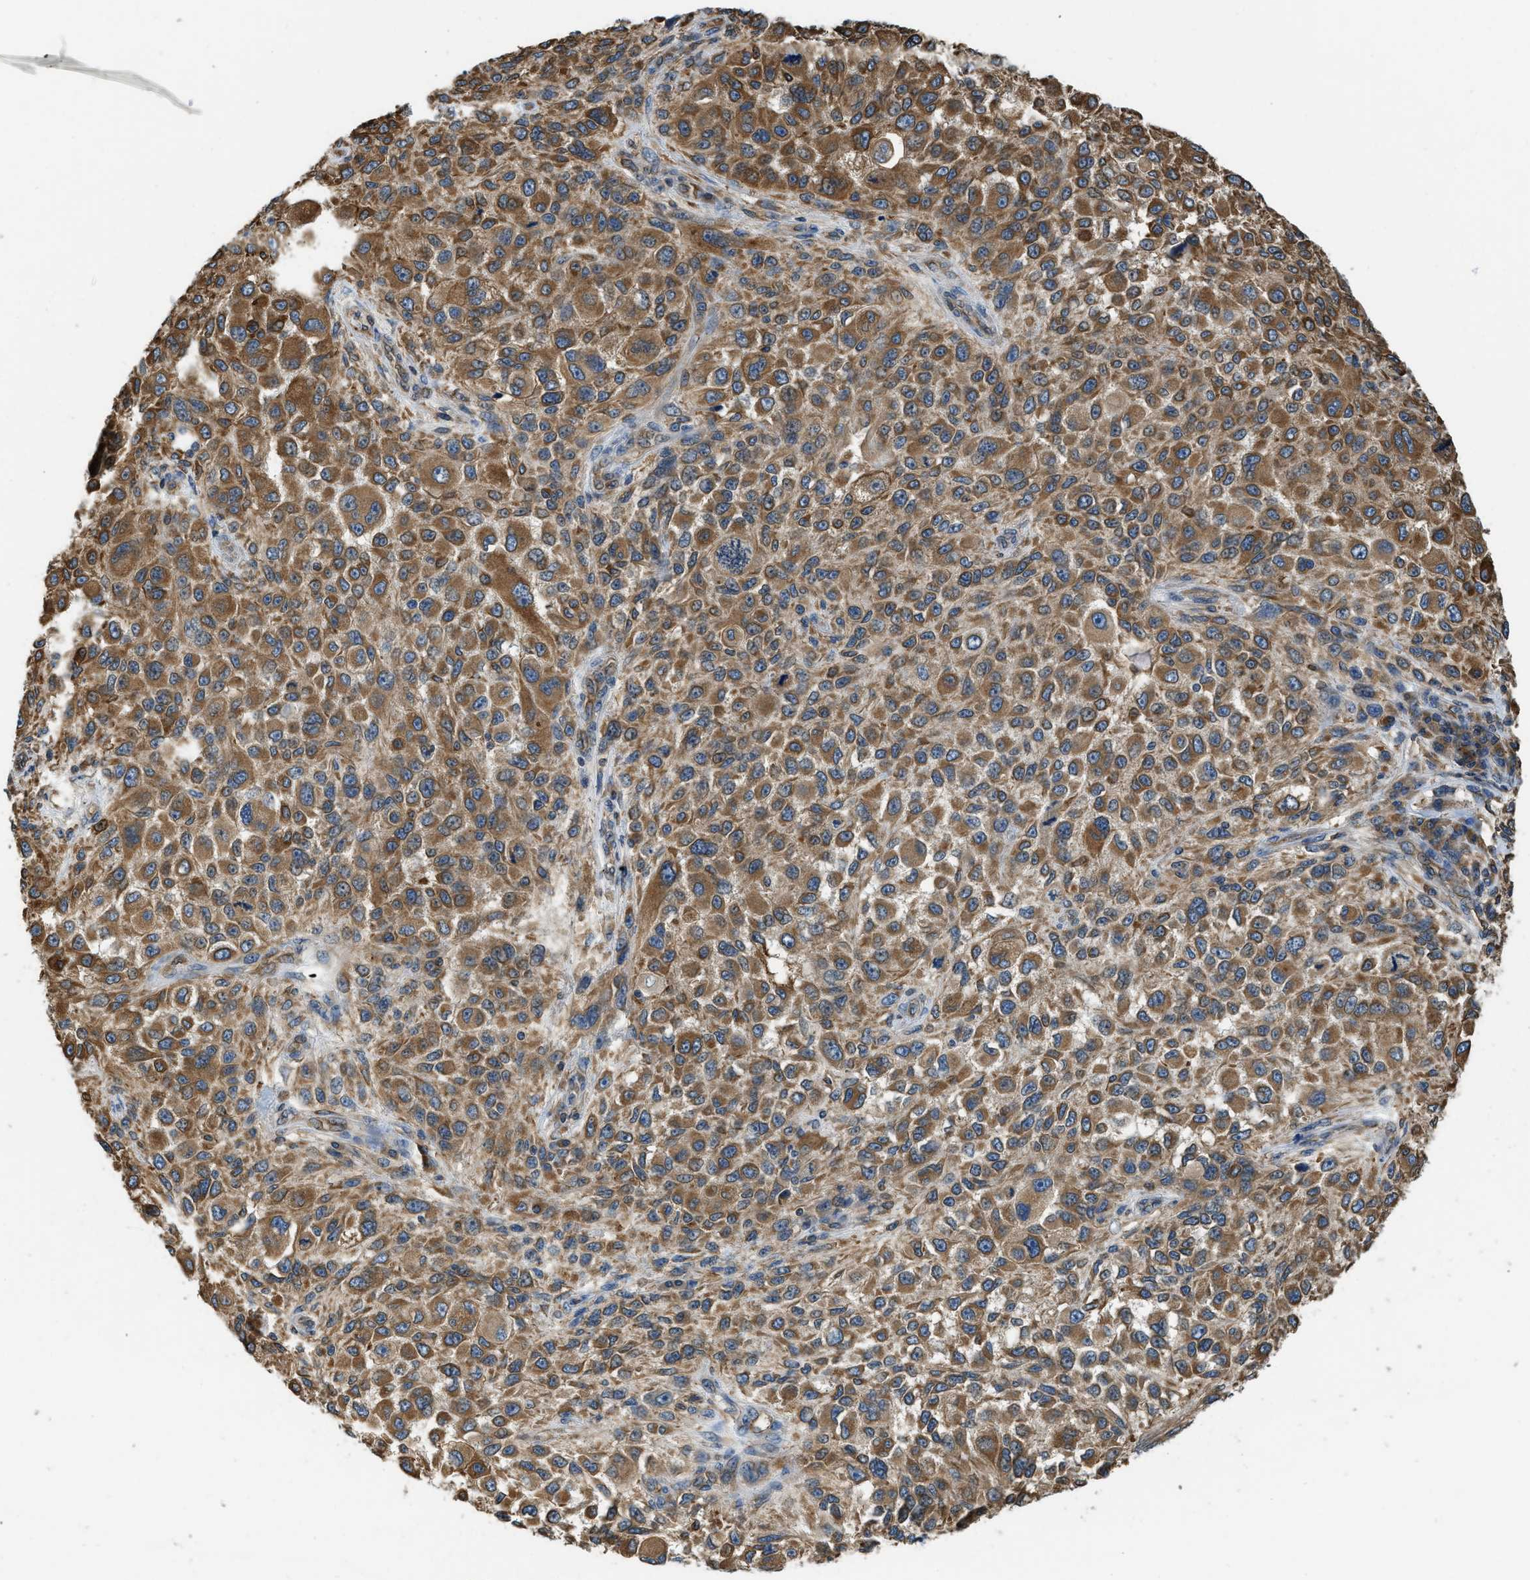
{"staining": {"intensity": "moderate", "quantity": ">75%", "location": "cytoplasmic/membranous"}, "tissue": "melanoma", "cell_type": "Tumor cells", "image_type": "cancer", "snomed": [{"axis": "morphology", "description": "Necrosis, NOS"}, {"axis": "morphology", "description": "Malignant melanoma, NOS"}, {"axis": "topography", "description": "Skin"}], "caption": "The photomicrograph exhibits immunohistochemical staining of malignant melanoma. There is moderate cytoplasmic/membranous expression is seen in about >75% of tumor cells. (Brightfield microscopy of DAB IHC at high magnification).", "gene": "BCAP31", "patient": {"sex": "female", "age": 87}}